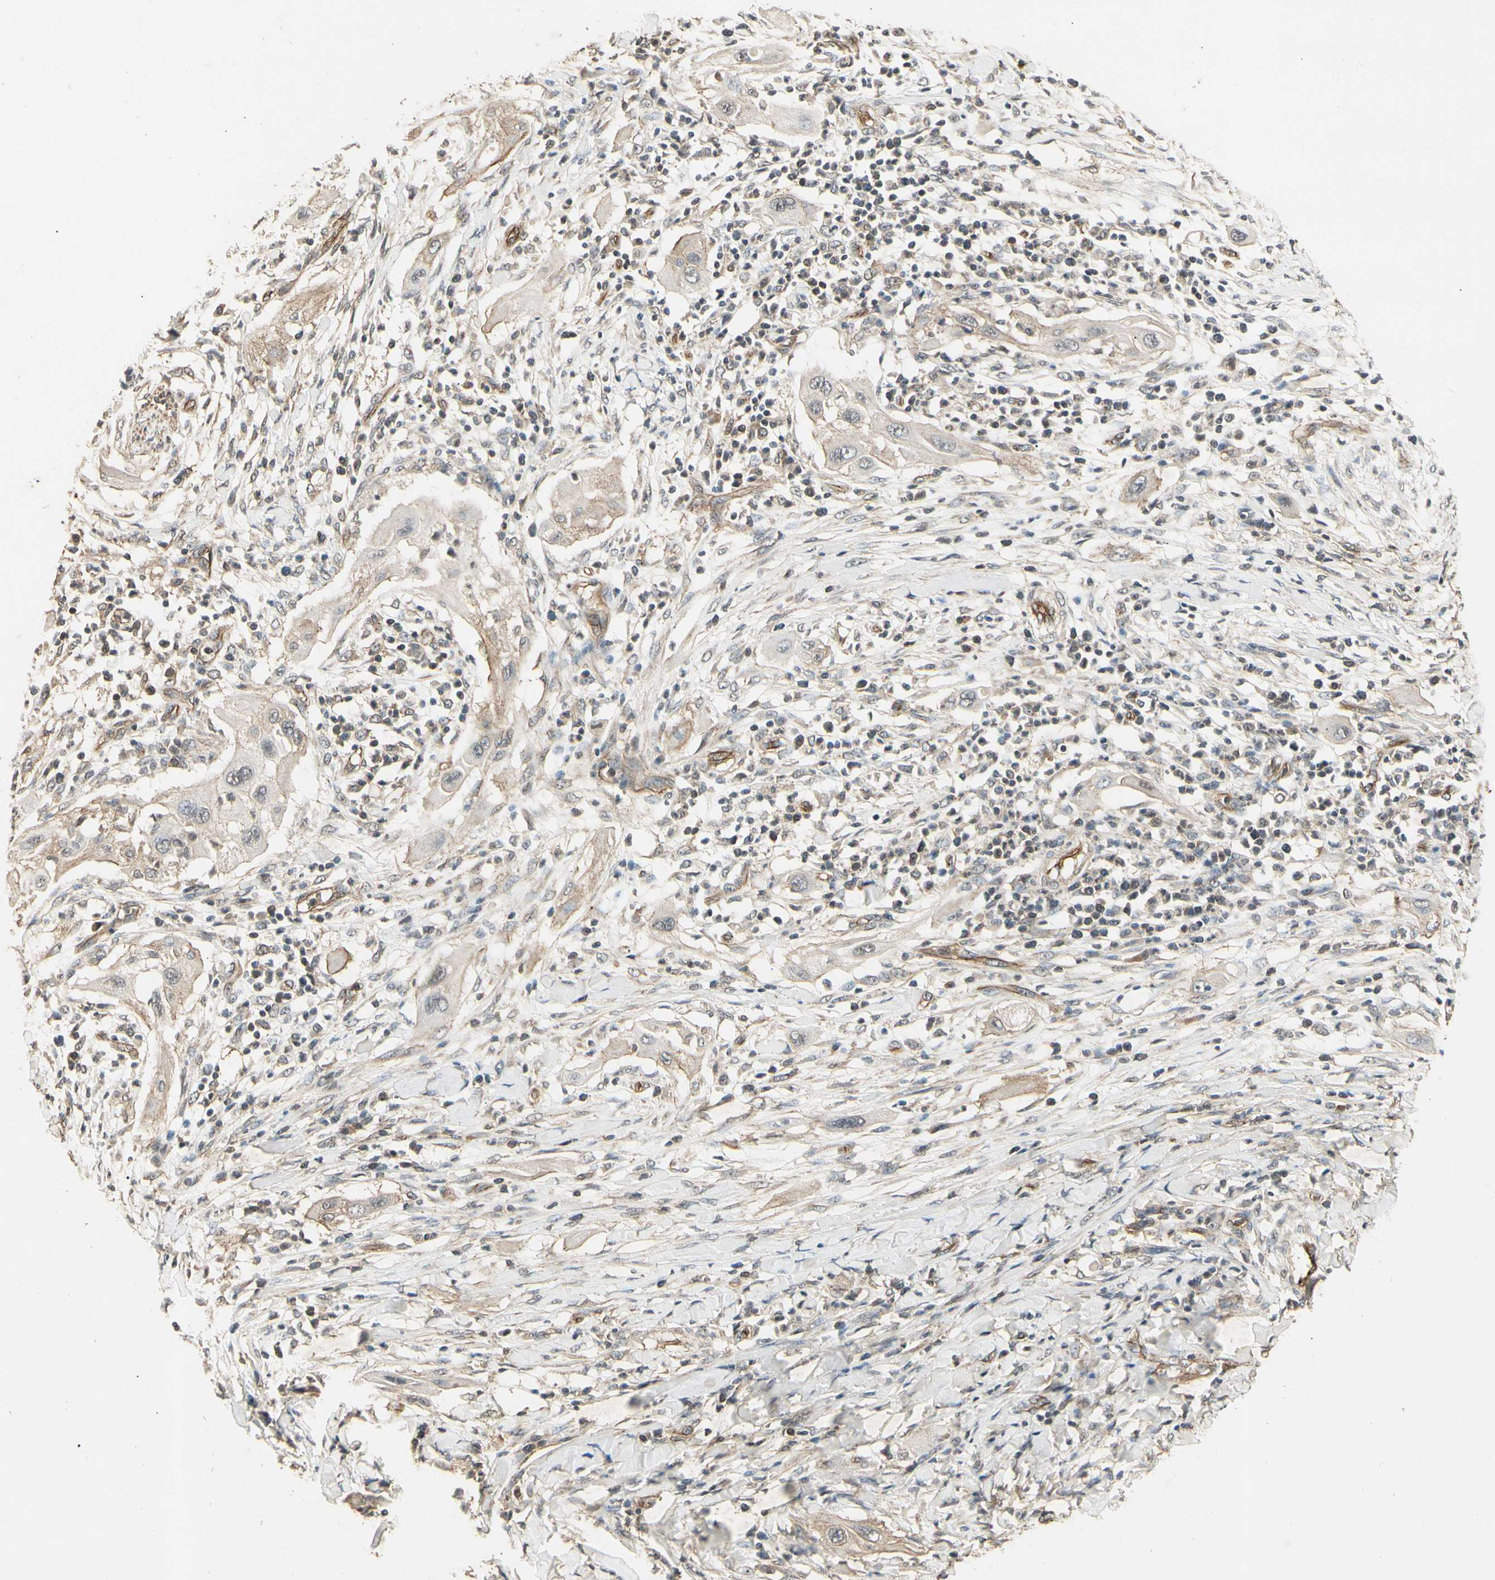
{"staining": {"intensity": "weak", "quantity": "<25%", "location": "cytoplasmic/membranous"}, "tissue": "lung cancer", "cell_type": "Tumor cells", "image_type": "cancer", "snomed": [{"axis": "morphology", "description": "Squamous cell carcinoma, NOS"}, {"axis": "topography", "description": "Lung"}], "caption": "Protein analysis of lung squamous cell carcinoma displays no significant expression in tumor cells. The staining is performed using DAB (3,3'-diaminobenzidine) brown chromogen with nuclei counter-stained in using hematoxylin.", "gene": "RNF180", "patient": {"sex": "female", "age": 47}}